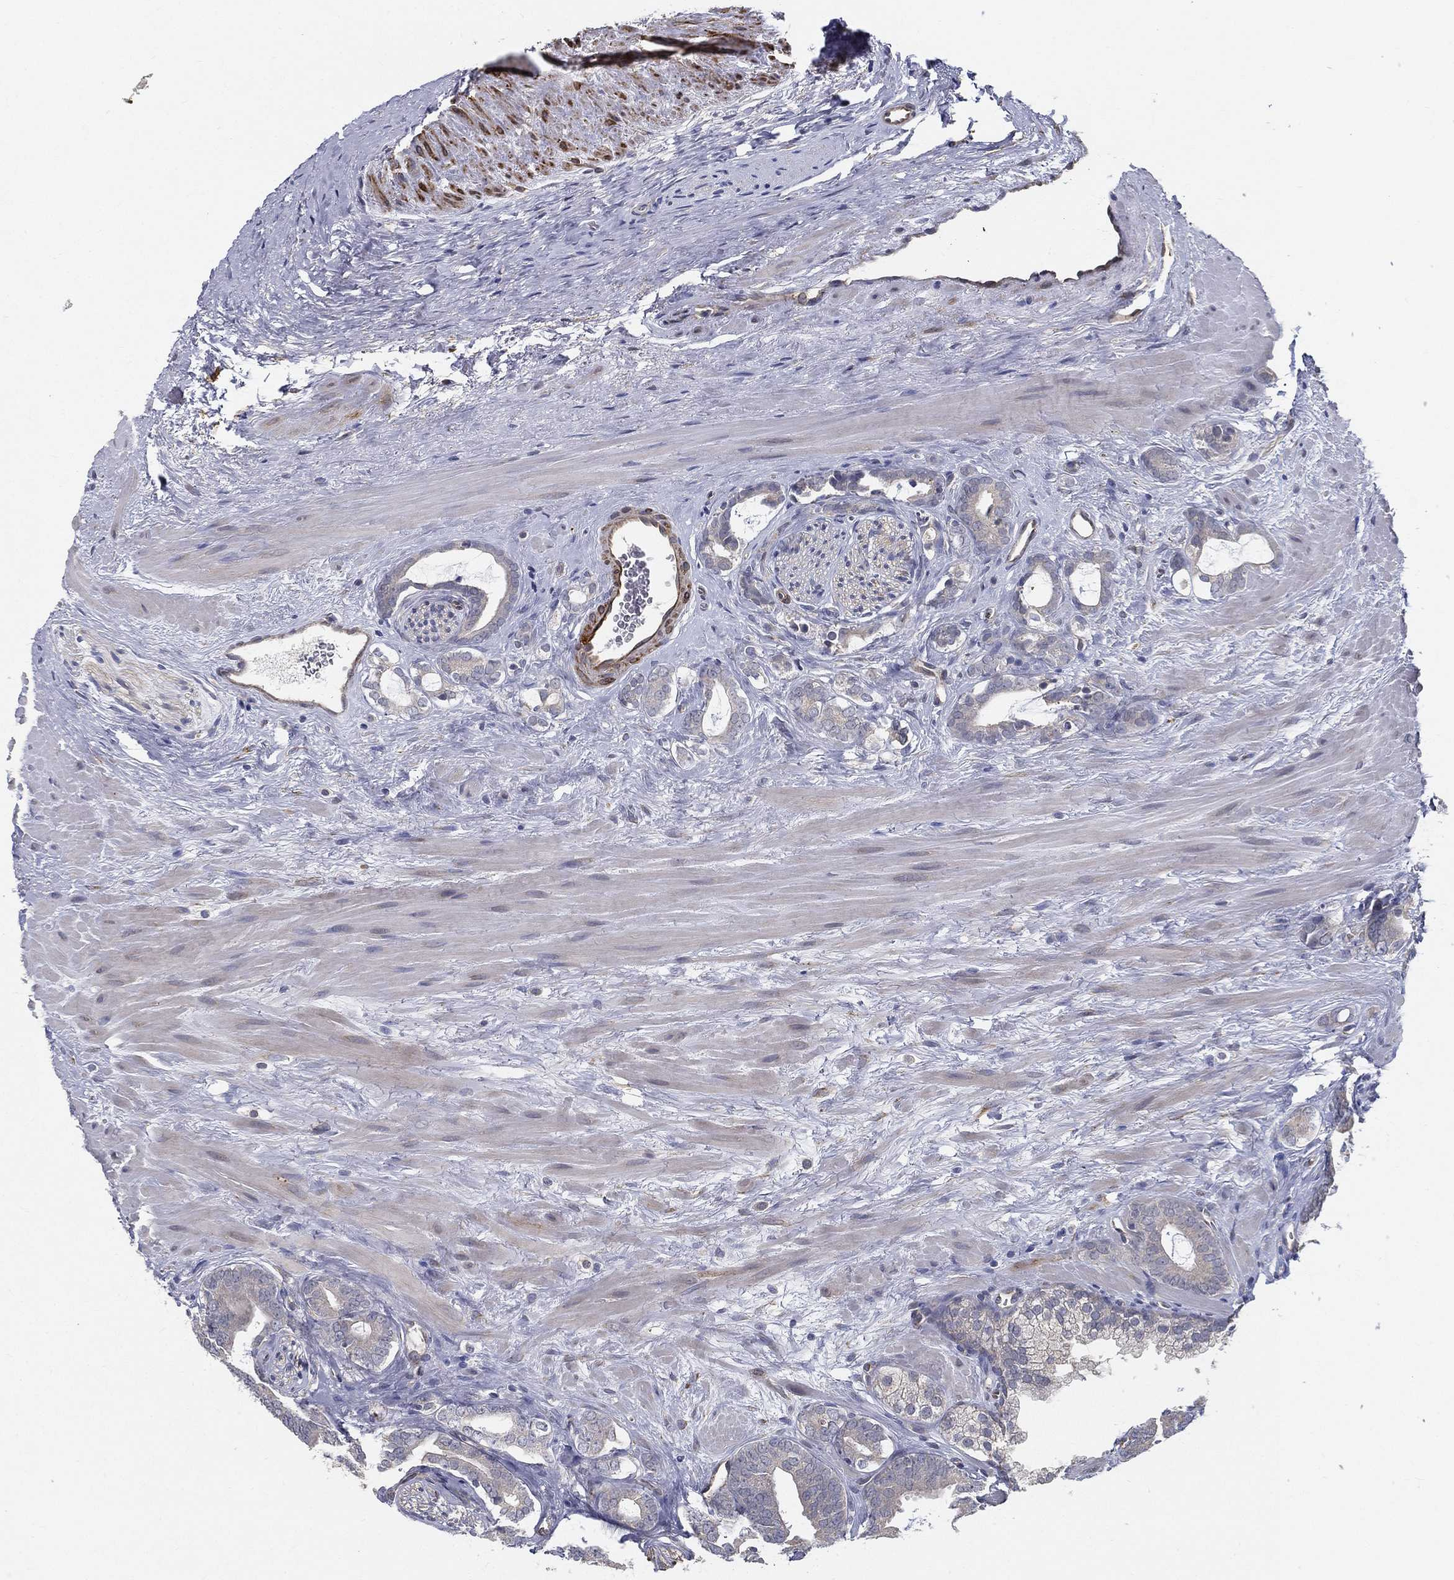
{"staining": {"intensity": "negative", "quantity": "none", "location": "none"}, "tissue": "prostate cancer", "cell_type": "Tumor cells", "image_type": "cancer", "snomed": [{"axis": "morphology", "description": "Adenocarcinoma, NOS"}, {"axis": "topography", "description": "Prostate"}], "caption": "Prostate cancer (adenocarcinoma) stained for a protein using IHC exhibits no positivity tumor cells.", "gene": "LRRC56", "patient": {"sex": "male", "age": 55}}